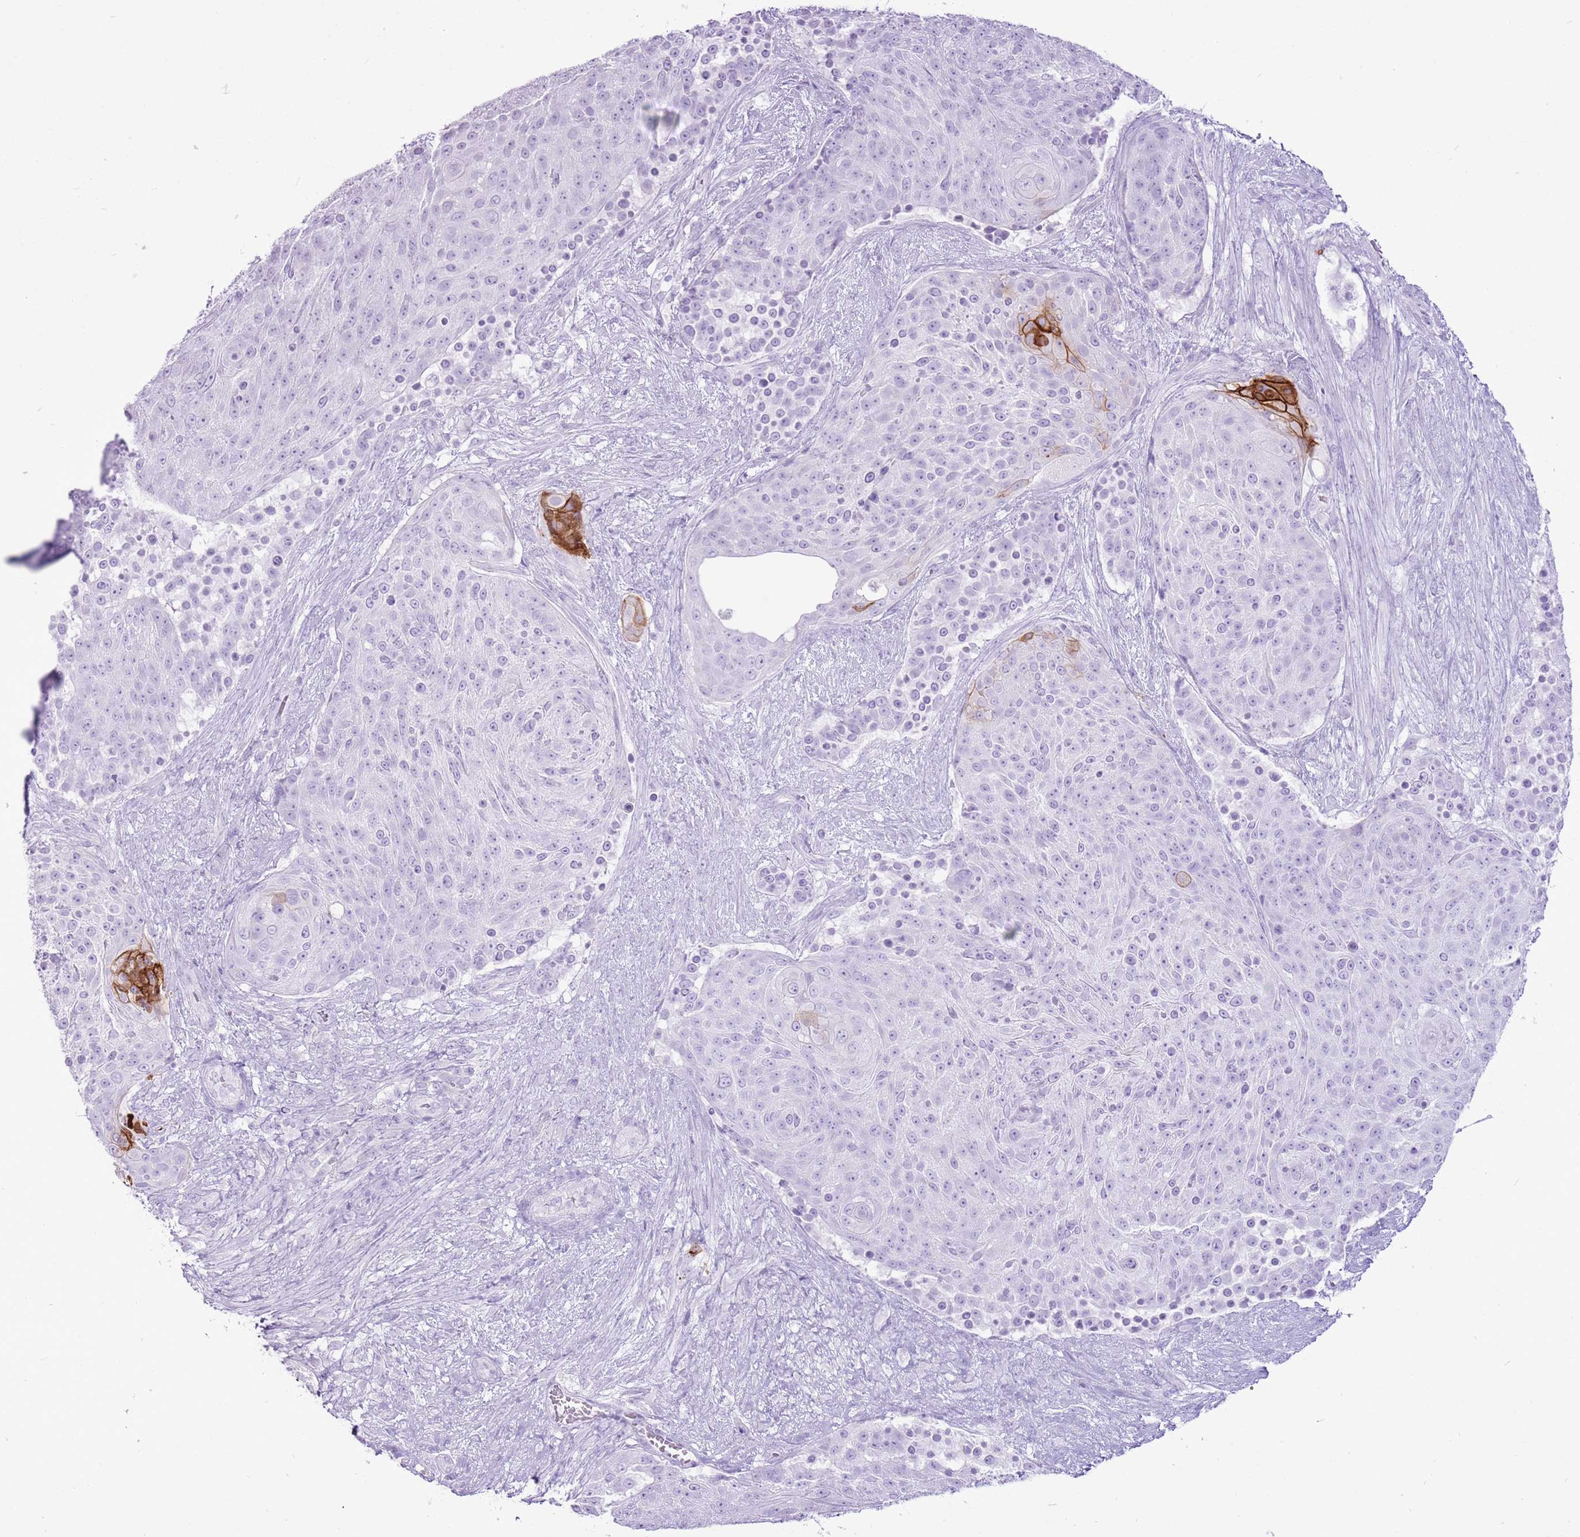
{"staining": {"intensity": "strong", "quantity": "<25%", "location": "cytoplasmic/membranous"}, "tissue": "urothelial cancer", "cell_type": "Tumor cells", "image_type": "cancer", "snomed": [{"axis": "morphology", "description": "Urothelial carcinoma, High grade"}, {"axis": "topography", "description": "Urinary bladder"}], "caption": "Immunohistochemistry image of urothelial carcinoma (high-grade) stained for a protein (brown), which exhibits medium levels of strong cytoplasmic/membranous expression in approximately <25% of tumor cells.", "gene": "CNFN", "patient": {"sex": "female", "age": 63}}